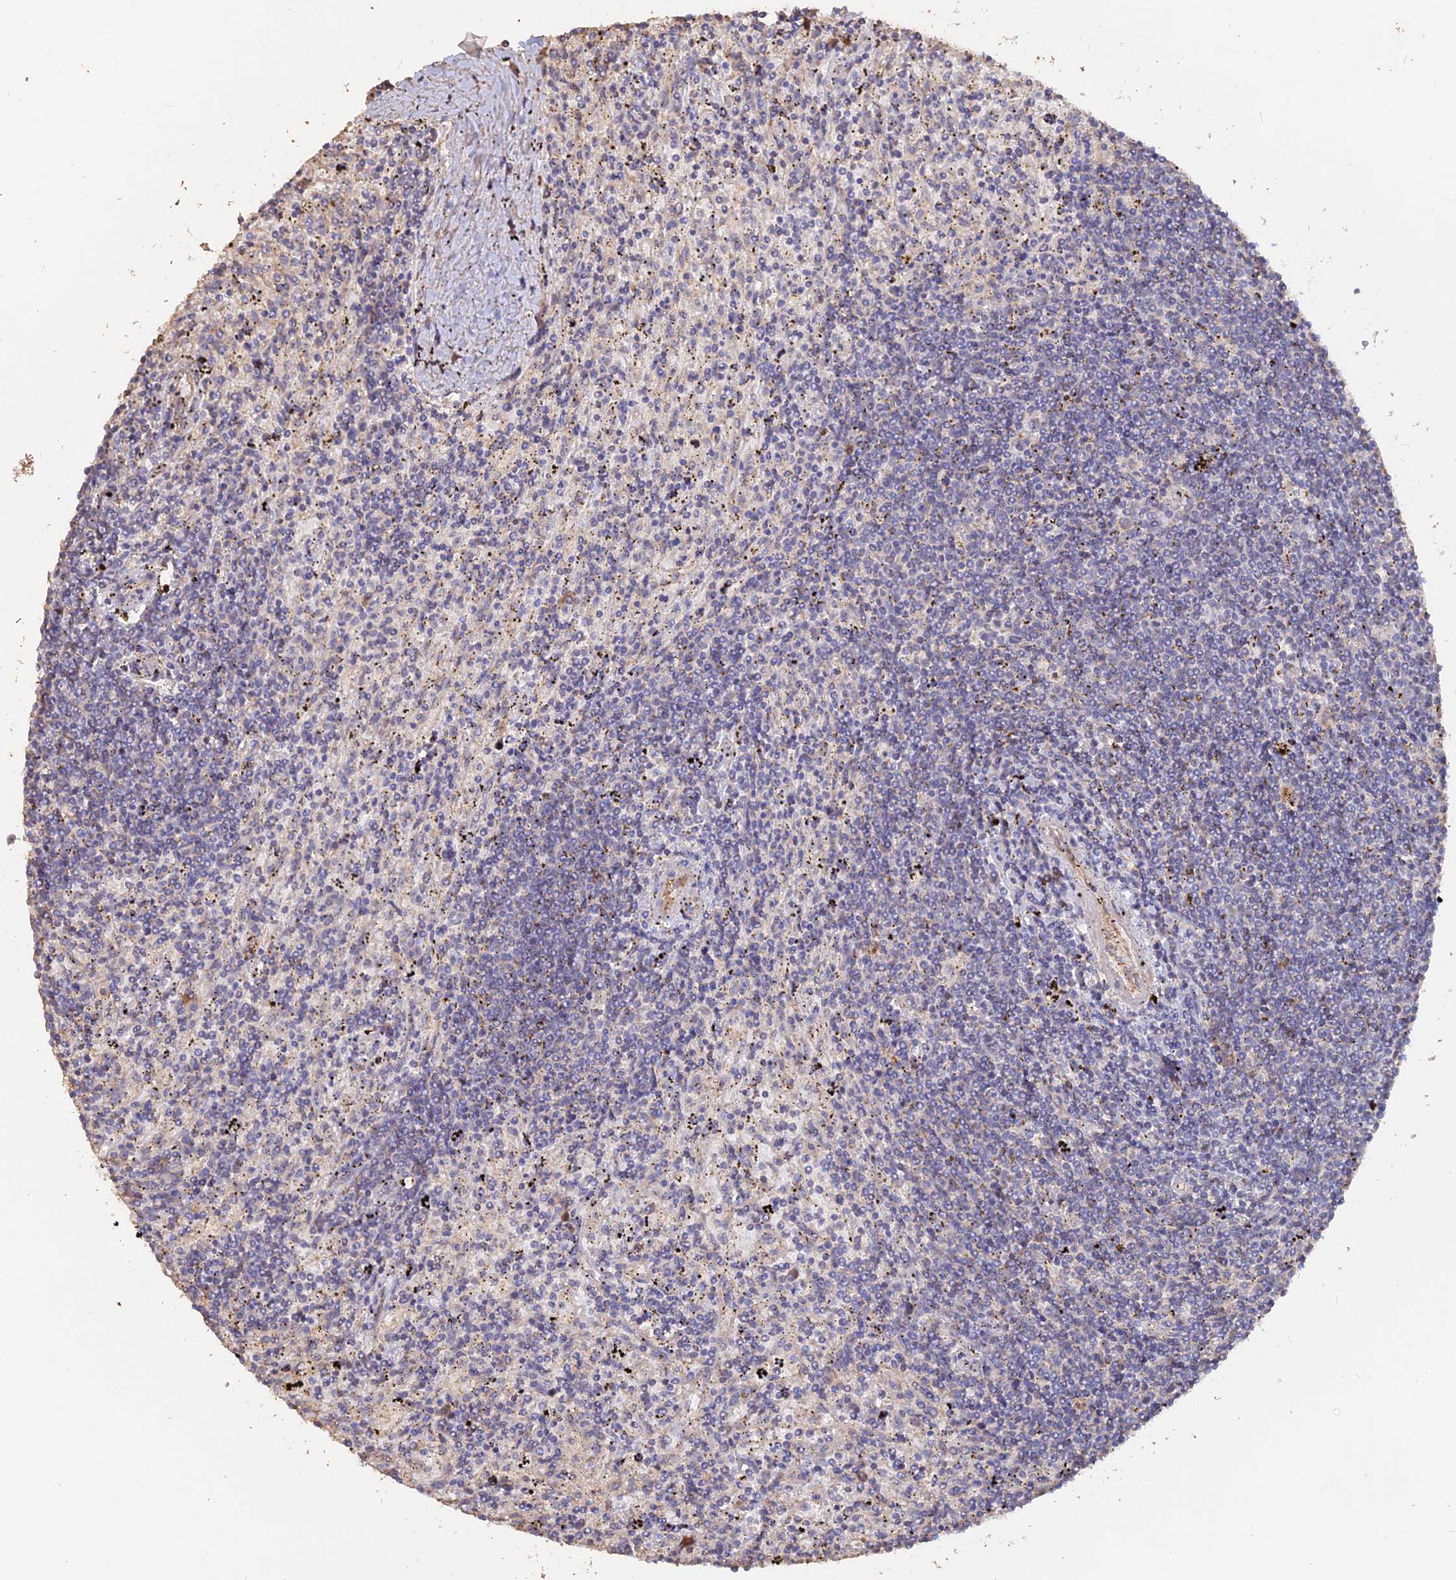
{"staining": {"intensity": "negative", "quantity": "none", "location": "none"}, "tissue": "lymphoma", "cell_type": "Tumor cells", "image_type": "cancer", "snomed": [{"axis": "morphology", "description": "Malignant lymphoma, non-Hodgkin's type, Low grade"}, {"axis": "topography", "description": "Spleen"}], "caption": "High magnification brightfield microscopy of lymphoma stained with DAB (brown) and counterstained with hematoxylin (blue): tumor cells show no significant positivity.", "gene": "LAYN", "patient": {"sex": "male", "age": 76}}